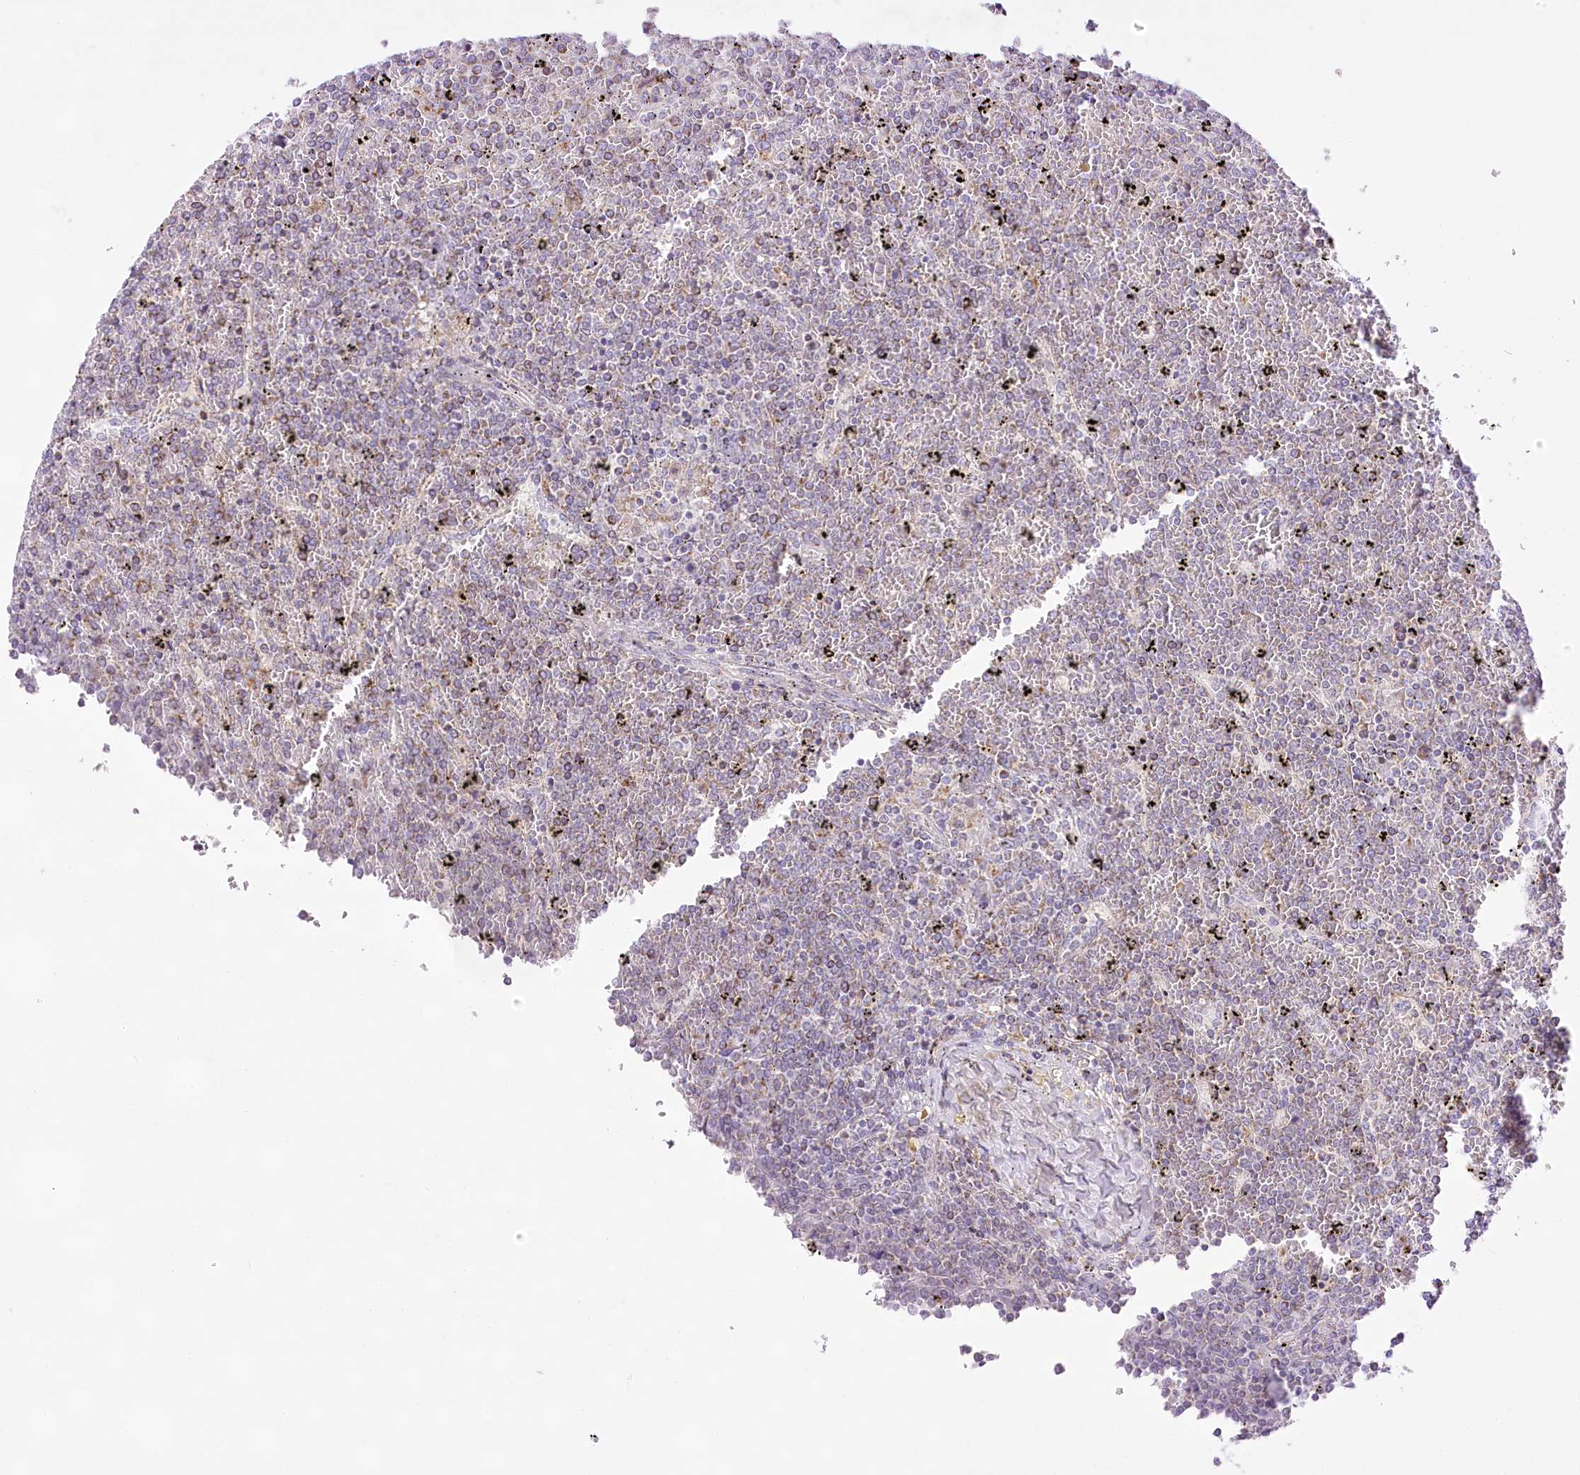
{"staining": {"intensity": "negative", "quantity": "none", "location": "none"}, "tissue": "lymphoma", "cell_type": "Tumor cells", "image_type": "cancer", "snomed": [{"axis": "morphology", "description": "Malignant lymphoma, non-Hodgkin's type, Low grade"}, {"axis": "topography", "description": "Spleen"}], "caption": "A high-resolution micrograph shows immunohistochemistry staining of lymphoma, which displays no significant positivity in tumor cells.", "gene": "CCDC30", "patient": {"sex": "female", "age": 19}}